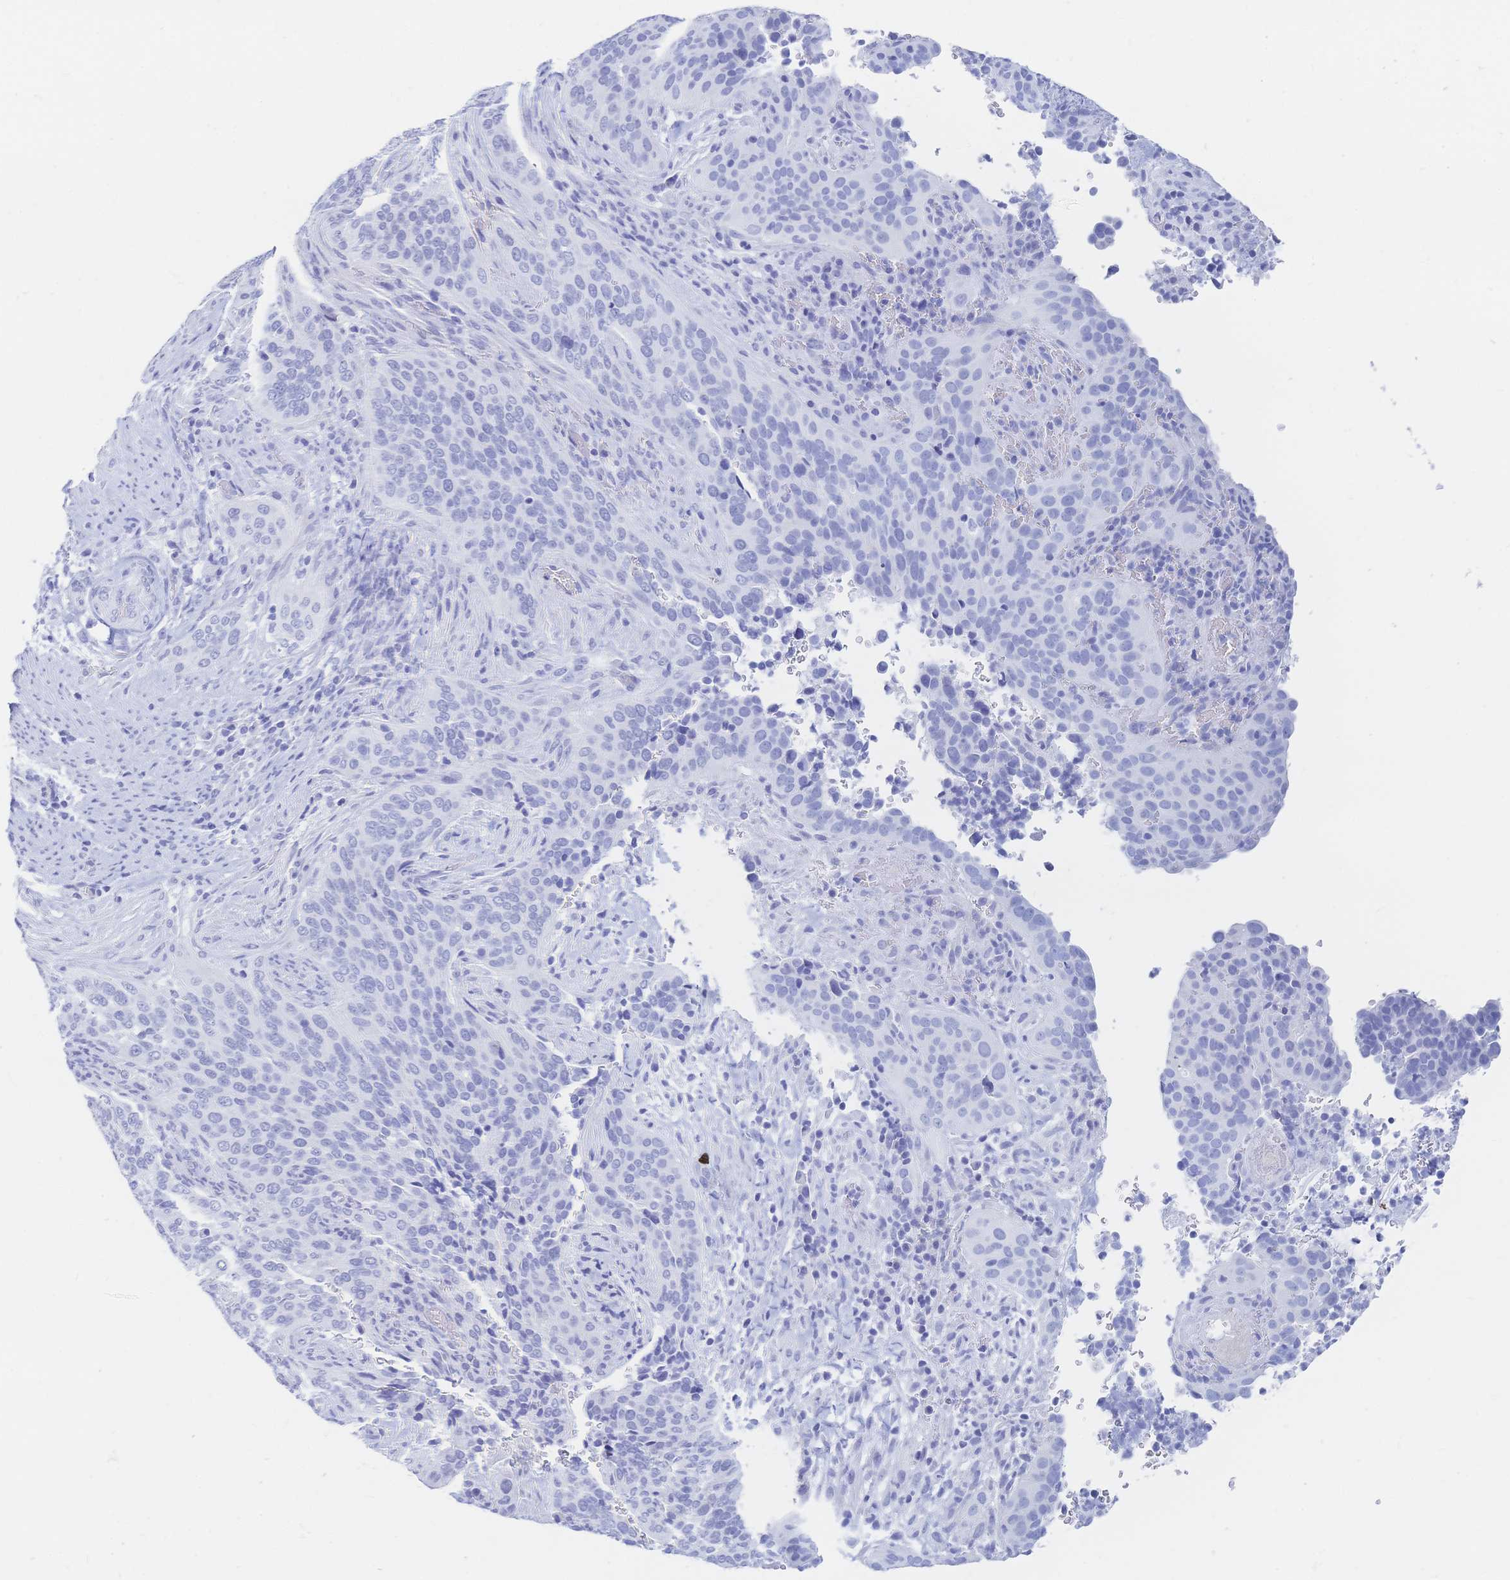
{"staining": {"intensity": "negative", "quantity": "none", "location": "none"}, "tissue": "cervical cancer", "cell_type": "Tumor cells", "image_type": "cancer", "snomed": [{"axis": "morphology", "description": "Squamous cell carcinoma, NOS"}, {"axis": "topography", "description": "Cervix"}], "caption": "Cervical squamous cell carcinoma was stained to show a protein in brown. There is no significant expression in tumor cells. (Brightfield microscopy of DAB IHC at high magnification).", "gene": "MEP1B", "patient": {"sex": "female", "age": 38}}